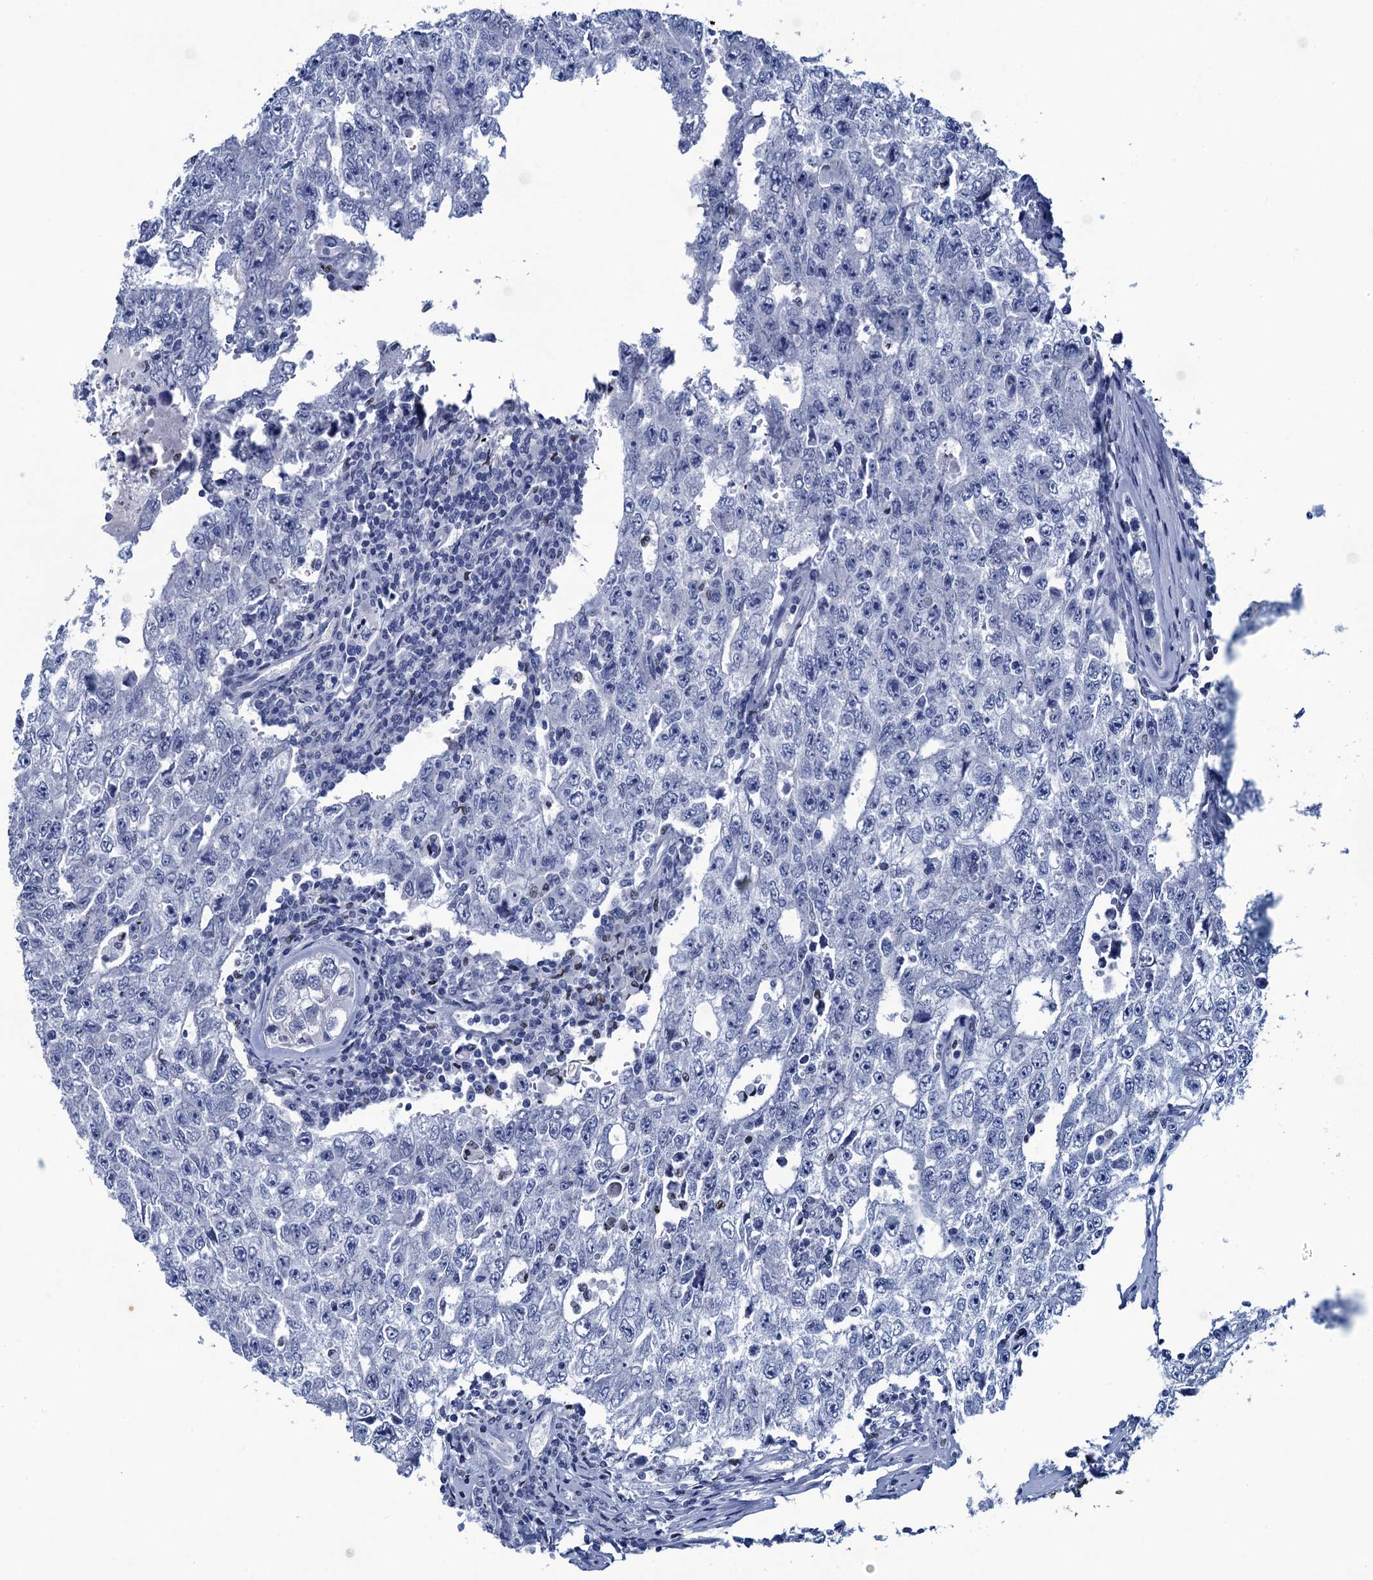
{"staining": {"intensity": "negative", "quantity": "none", "location": "none"}, "tissue": "testis cancer", "cell_type": "Tumor cells", "image_type": "cancer", "snomed": [{"axis": "morphology", "description": "Carcinoma, Embryonal, NOS"}, {"axis": "topography", "description": "Testis"}], "caption": "Immunohistochemistry photomicrograph of testis embryonal carcinoma stained for a protein (brown), which shows no positivity in tumor cells. The staining was performed using DAB to visualize the protein expression in brown, while the nuclei were stained in blue with hematoxylin (Magnification: 20x).", "gene": "RHCG", "patient": {"sex": "male", "age": 17}}